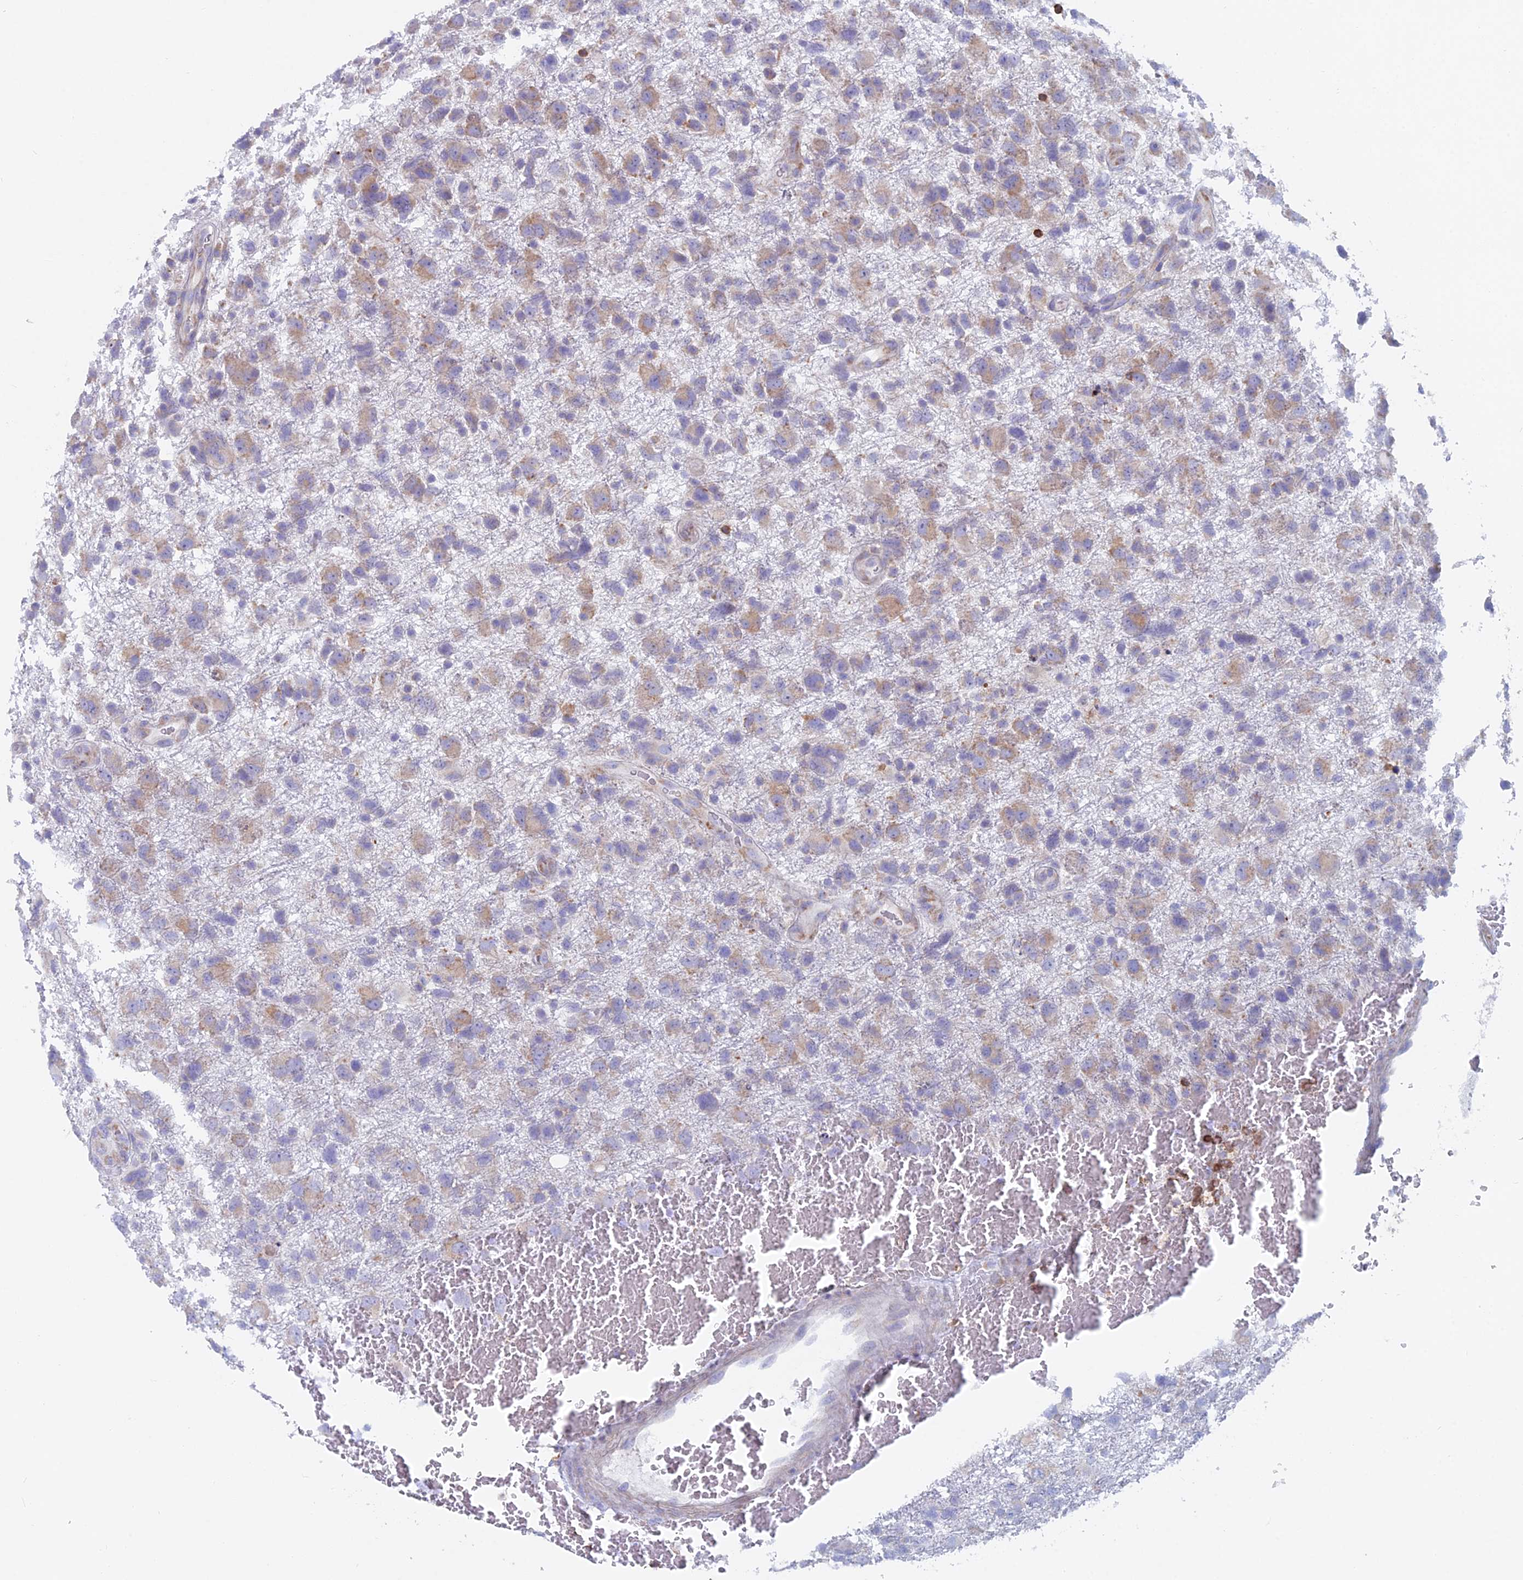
{"staining": {"intensity": "weak", "quantity": ">75%", "location": "cytoplasmic/membranous"}, "tissue": "glioma", "cell_type": "Tumor cells", "image_type": "cancer", "snomed": [{"axis": "morphology", "description": "Glioma, malignant, High grade"}, {"axis": "topography", "description": "Brain"}], "caption": "A brown stain shows weak cytoplasmic/membranous positivity of a protein in malignant glioma (high-grade) tumor cells. (brown staining indicates protein expression, while blue staining denotes nuclei).", "gene": "ABI3BP", "patient": {"sex": "male", "age": 61}}